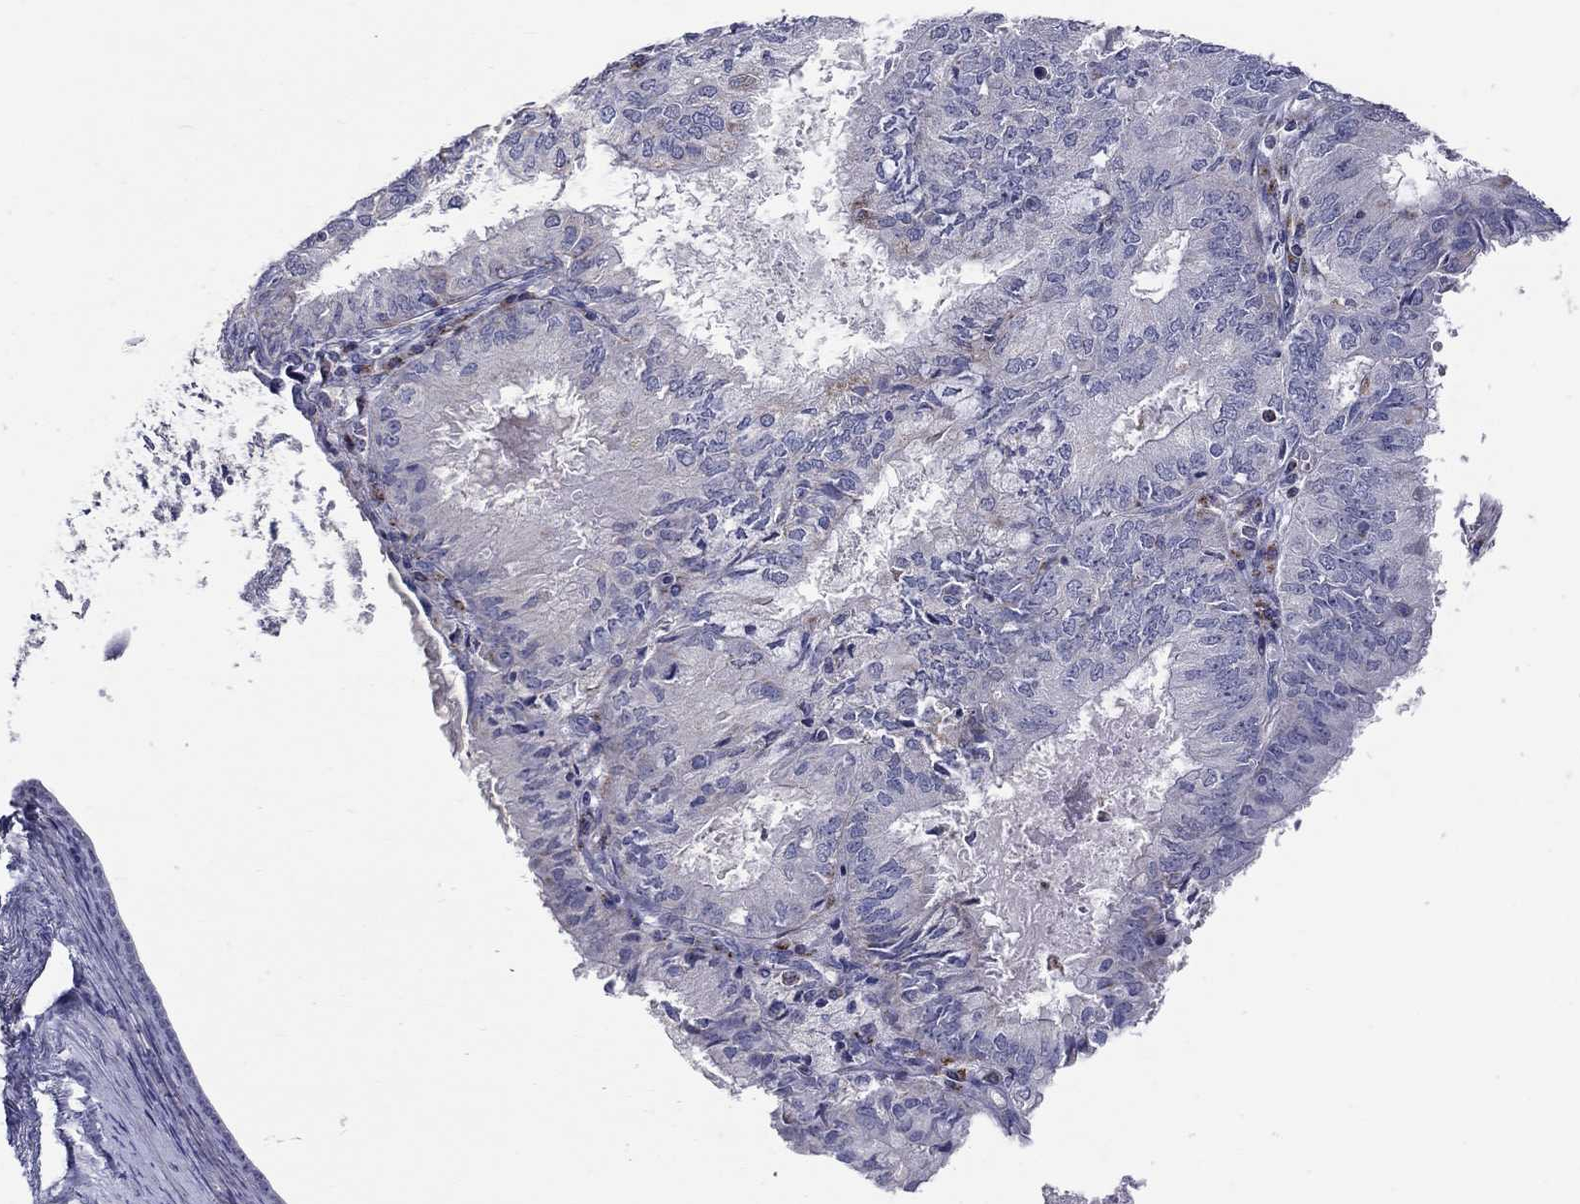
{"staining": {"intensity": "negative", "quantity": "none", "location": "none"}, "tissue": "endometrial cancer", "cell_type": "Tumor cells", "image_type": "cancer", "snomed": [{"axis": "morphology", "description": "Adenocarcinoma, NOS"}, {"axis": "topography", "description": "Endometrium"}], "caption": "The micrograph exhibits no significant positivity in tumor cells of endometrial cancer.", "gene": "HMX2", "patient": {"sex": "female", "age": 57}}